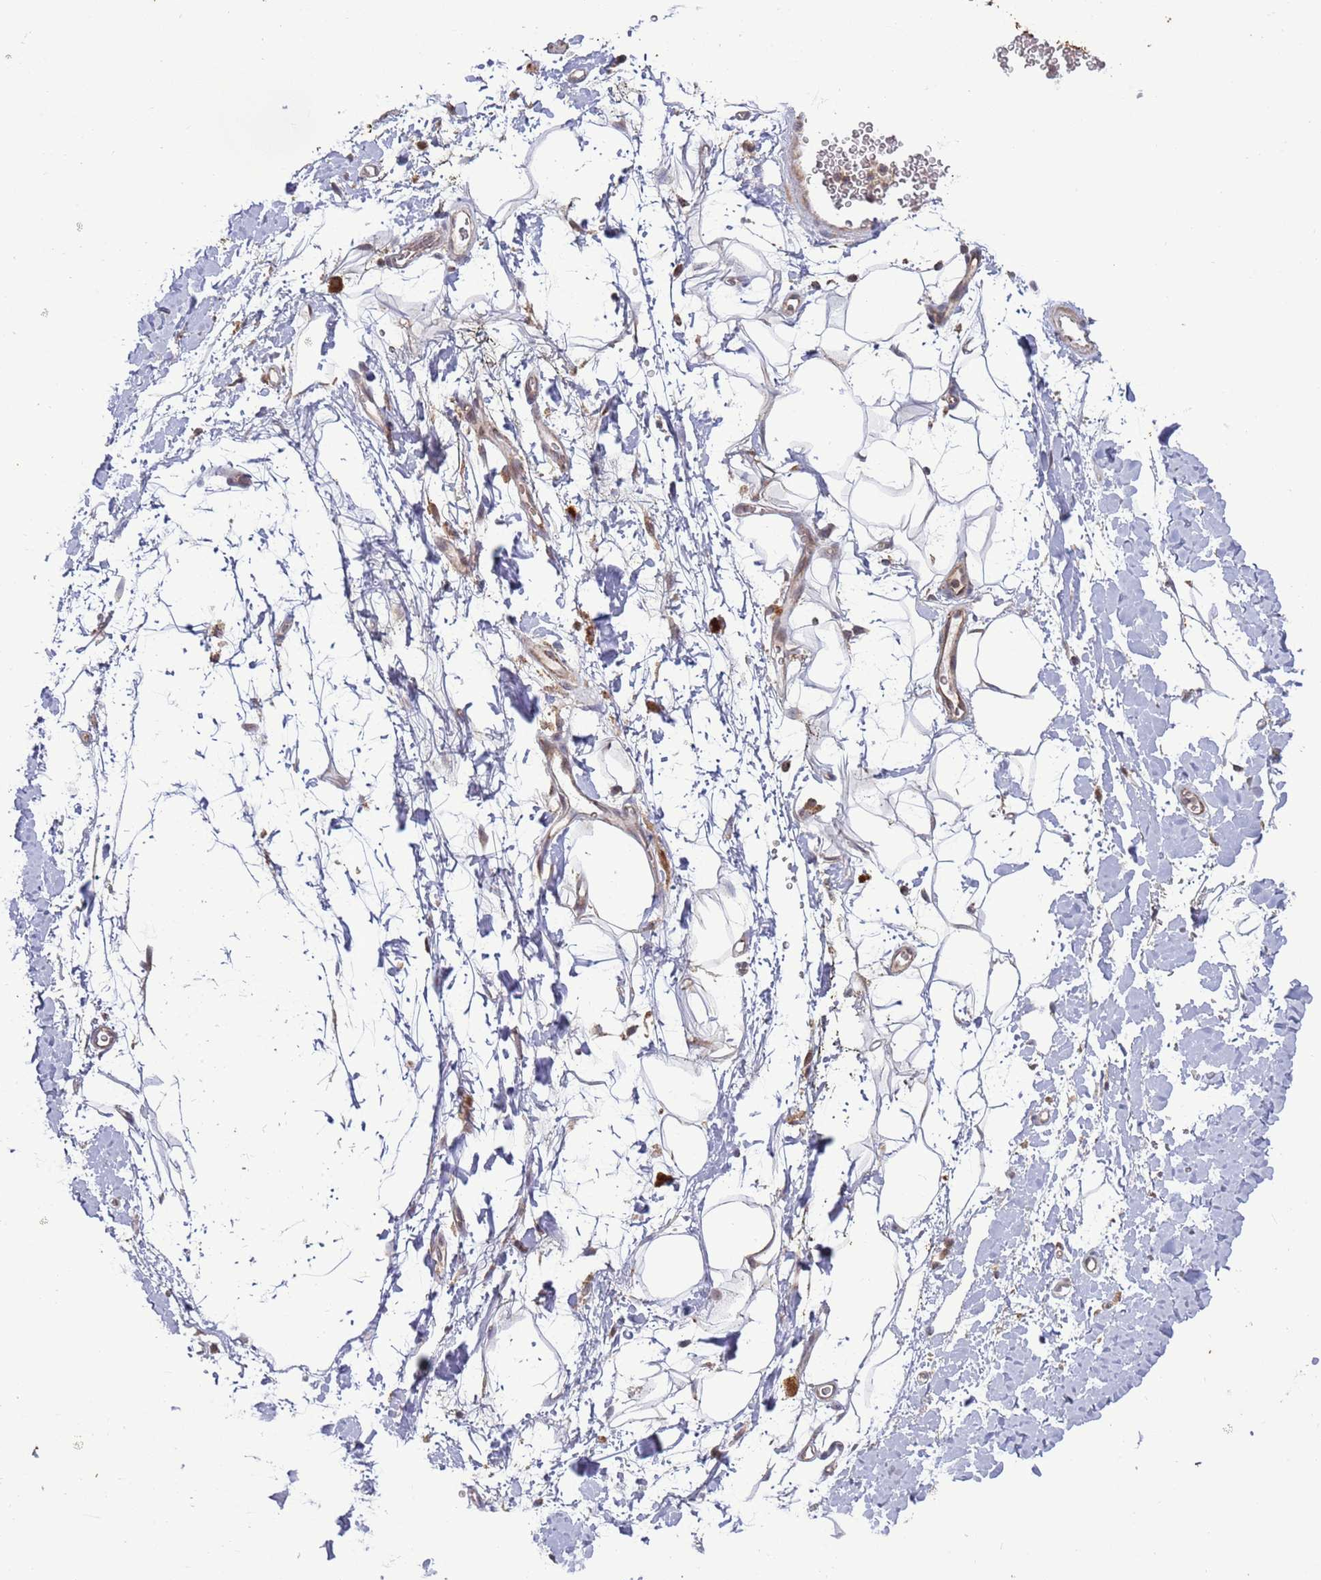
{"staining": {"intensity": "weak", "quantity": ">75%", "location": "cytoplasmic/membranous"}, "tissue": "adipose tissue", "cell_type": "Adipocytes", "image_type": "normal", "snomed": [{"axis": "morphology", "description": "Normal tissue, NOS"}, {"axis": "morphology", "description": "Adenocarcinoma, NOS"}, {"axis": "topography", "description": "Pancreas"}, {"axis": "topography", "description": "Peripheral nerve tissue"}], "caption": "Adipocytes display weak cytoplasmic/membranous positivity in about >75% of cells in benign adipose tissue.", "gene": "RCOR2", "patient": {"sex": "male", "age": 59}}